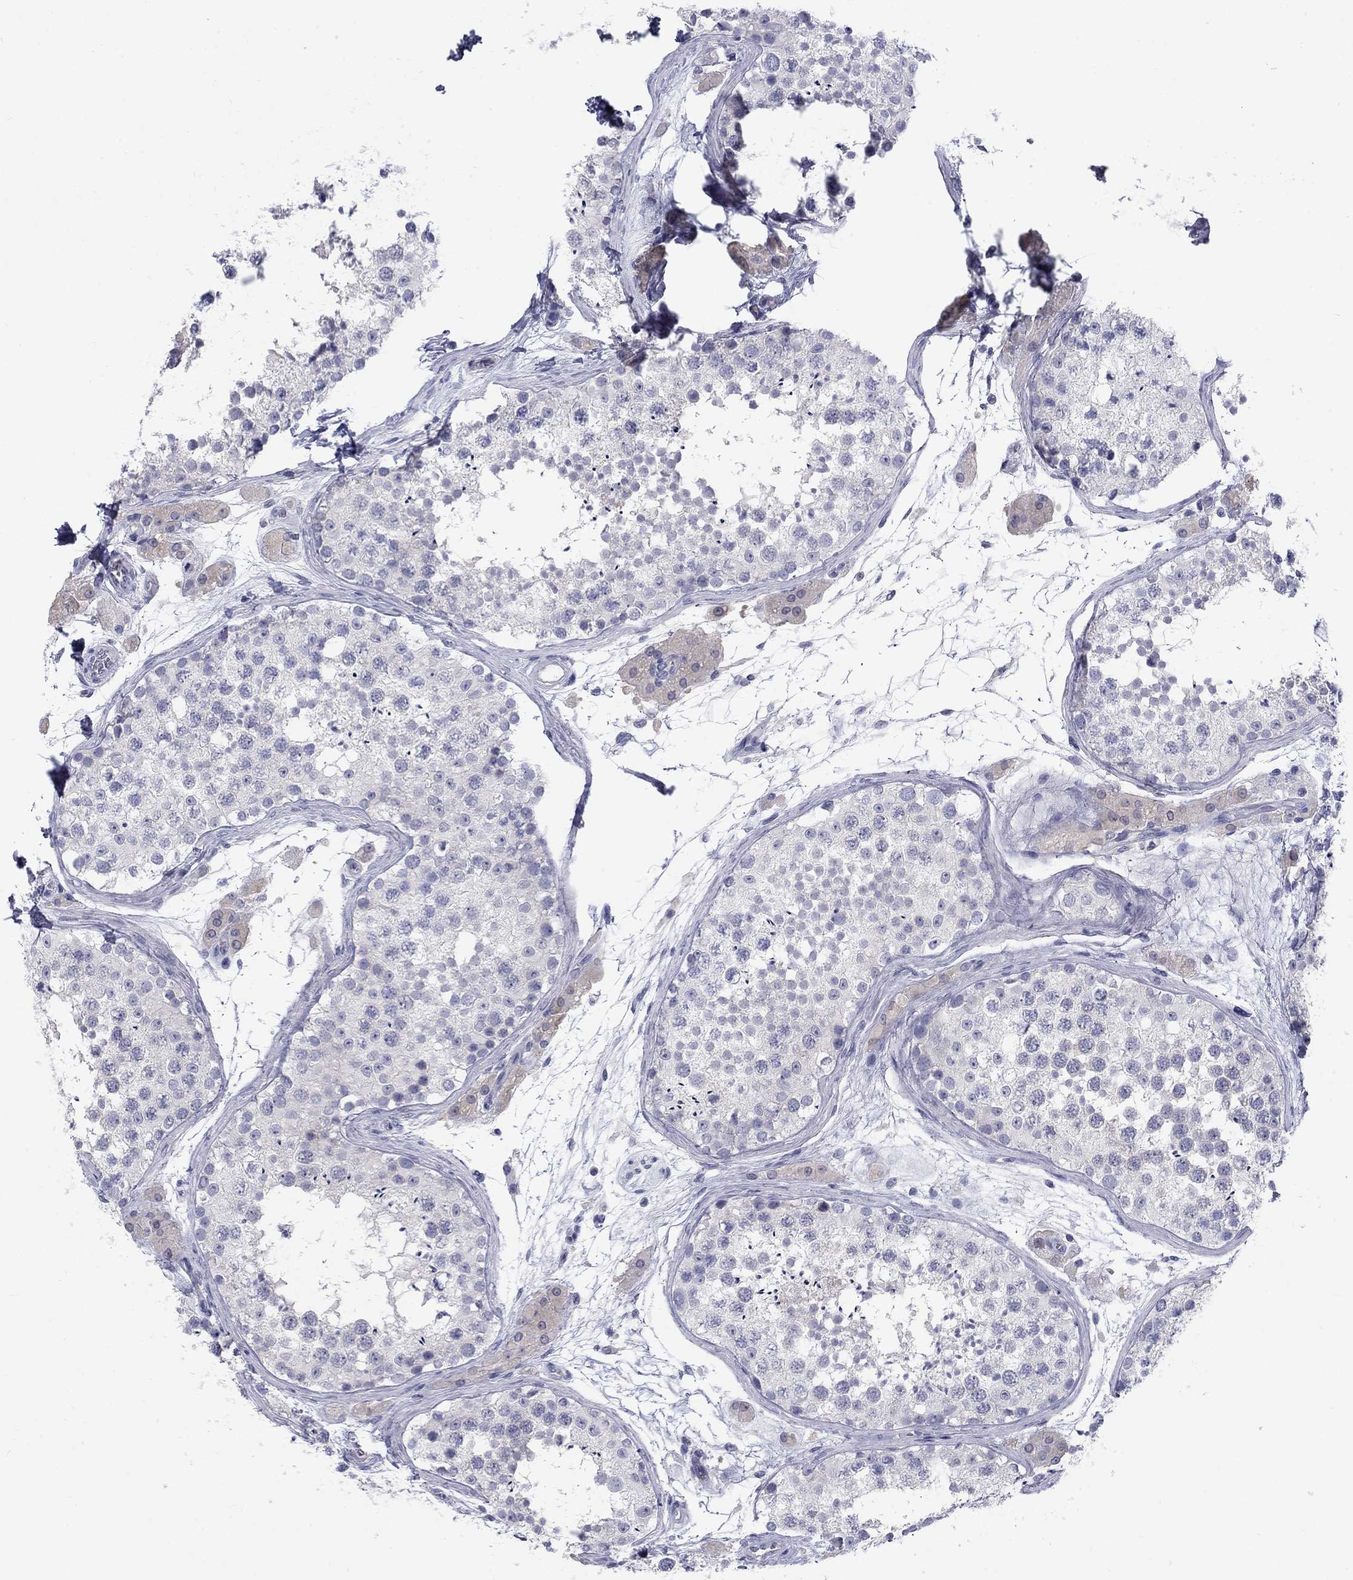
{"staining": {"intensity": "negative", "quantity": "none", "location": "none"}, "tissue": "testis", "cell_type": "Cells in seminiferous ducts", "image_type": "normal", "snomed": [{"axis": "morphology", "description": "Normal tissue, NOS"}, {"axis": "topography", "description": "Testis"}], "caption": "DAB immunohistochemical staining of benign testis displays no significant expression in cells in seminiferous ducts. (DAB (3,3'-diaminobenzidine) immunohistochemistry (IHC) visualized using brightfield microscopy, high magnification).", "gene": "CACNA1A", "patient": {"sex": "male", "age": 41}}